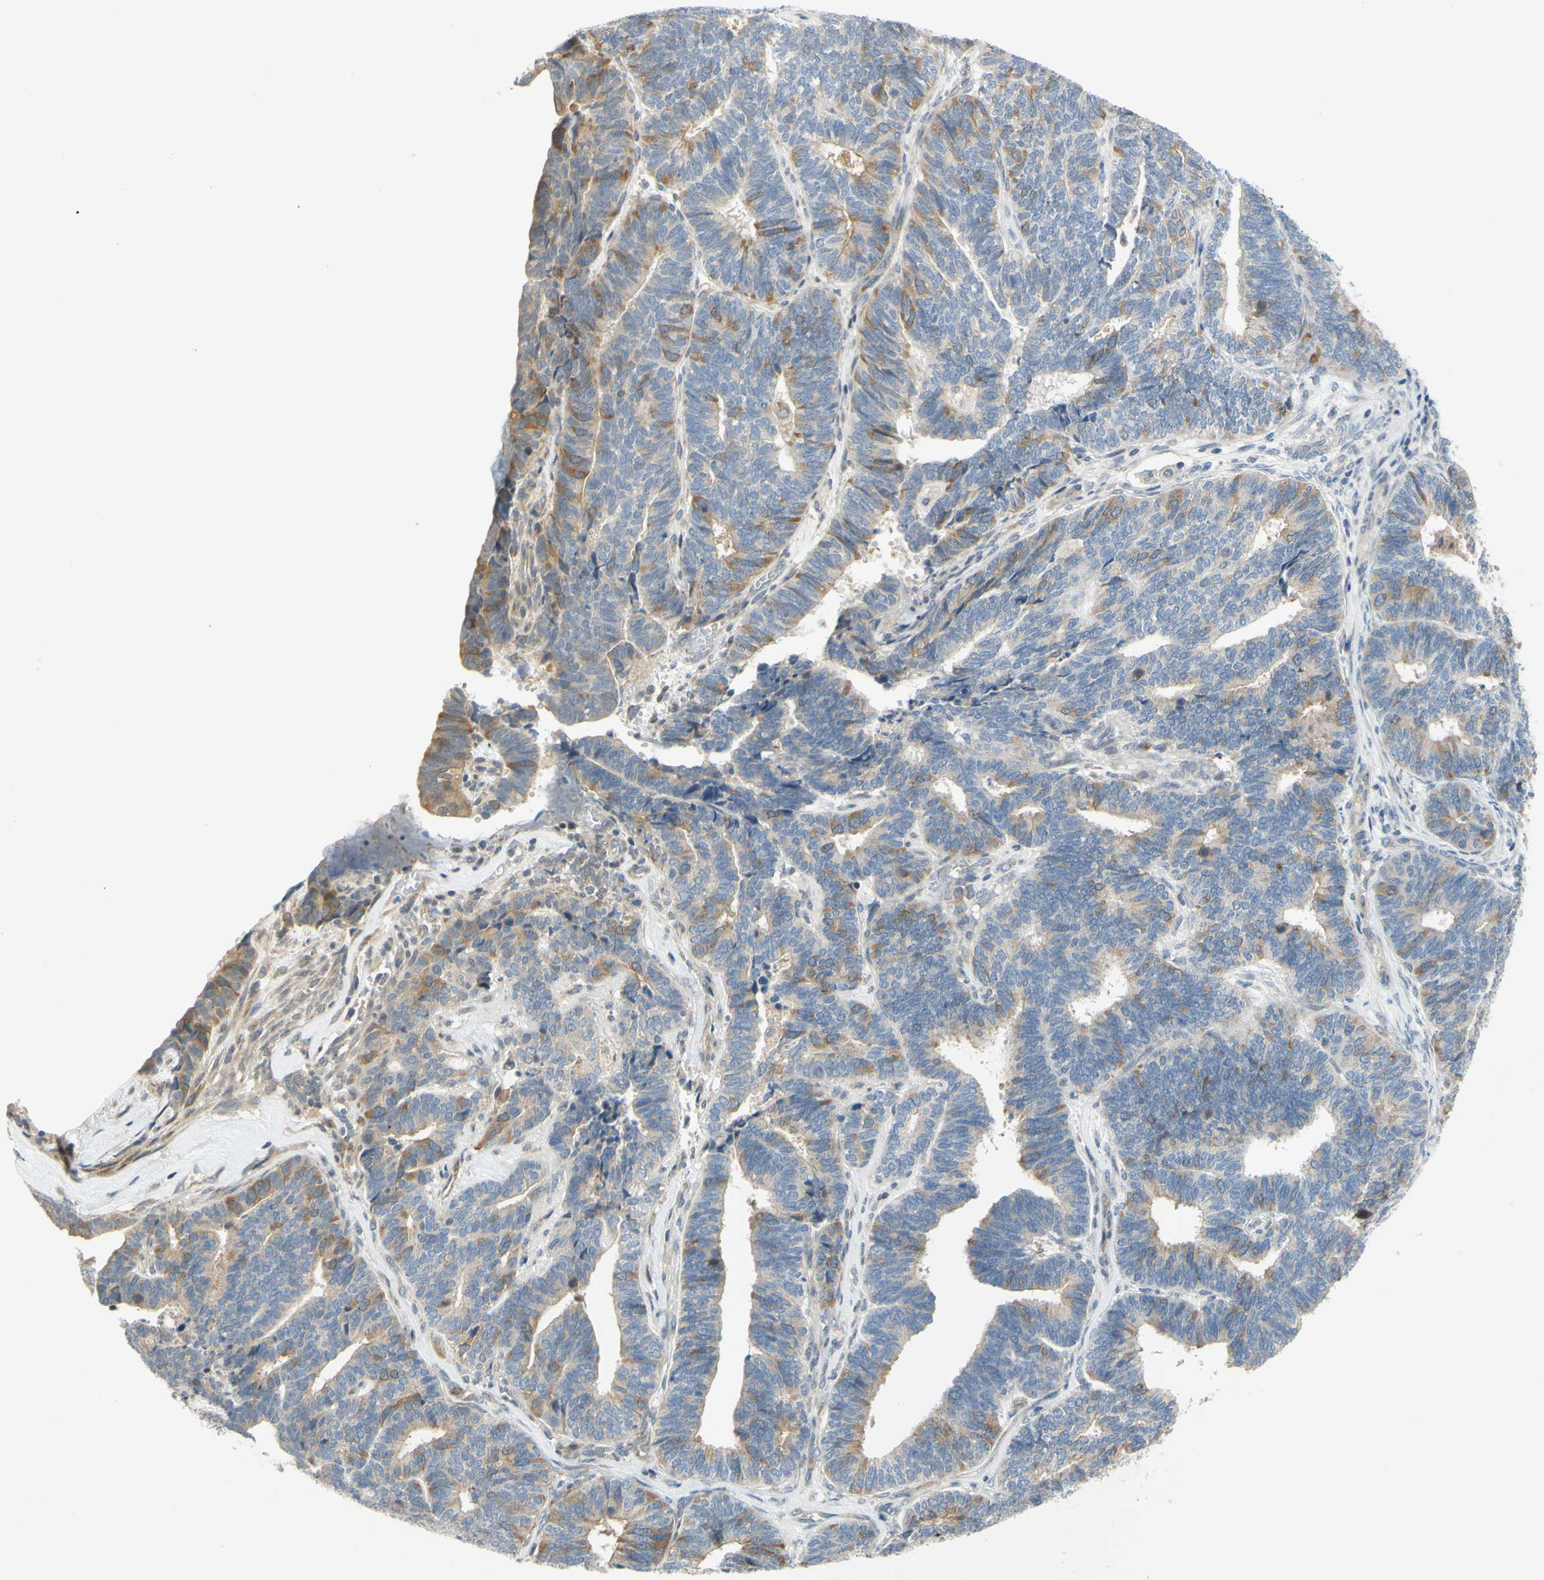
{"staining": {"intensity": "moderate", "quantity": "<25%", "location": "cytoplasmic/membranous"}, "tissue": "endometrial cancer", "cell_type": "Tumor cells", "image_type": "cancer", "snomed": [{"axis": "morphology", "description": "Adenocarcinoma, NOS"}, {"axis": "topography", "description": "Endometrium"}], "caption": "The image reveals immunohistochemical staining of endometrial cancer. There is moderate cytoplasmic/membranous staining is present in about <25% of tumor cells. (DAB = brown stain, brightfield microscopy at high magnification).", "gene": "CCNB2", "patient": {"sex": "female", "age": 70}}